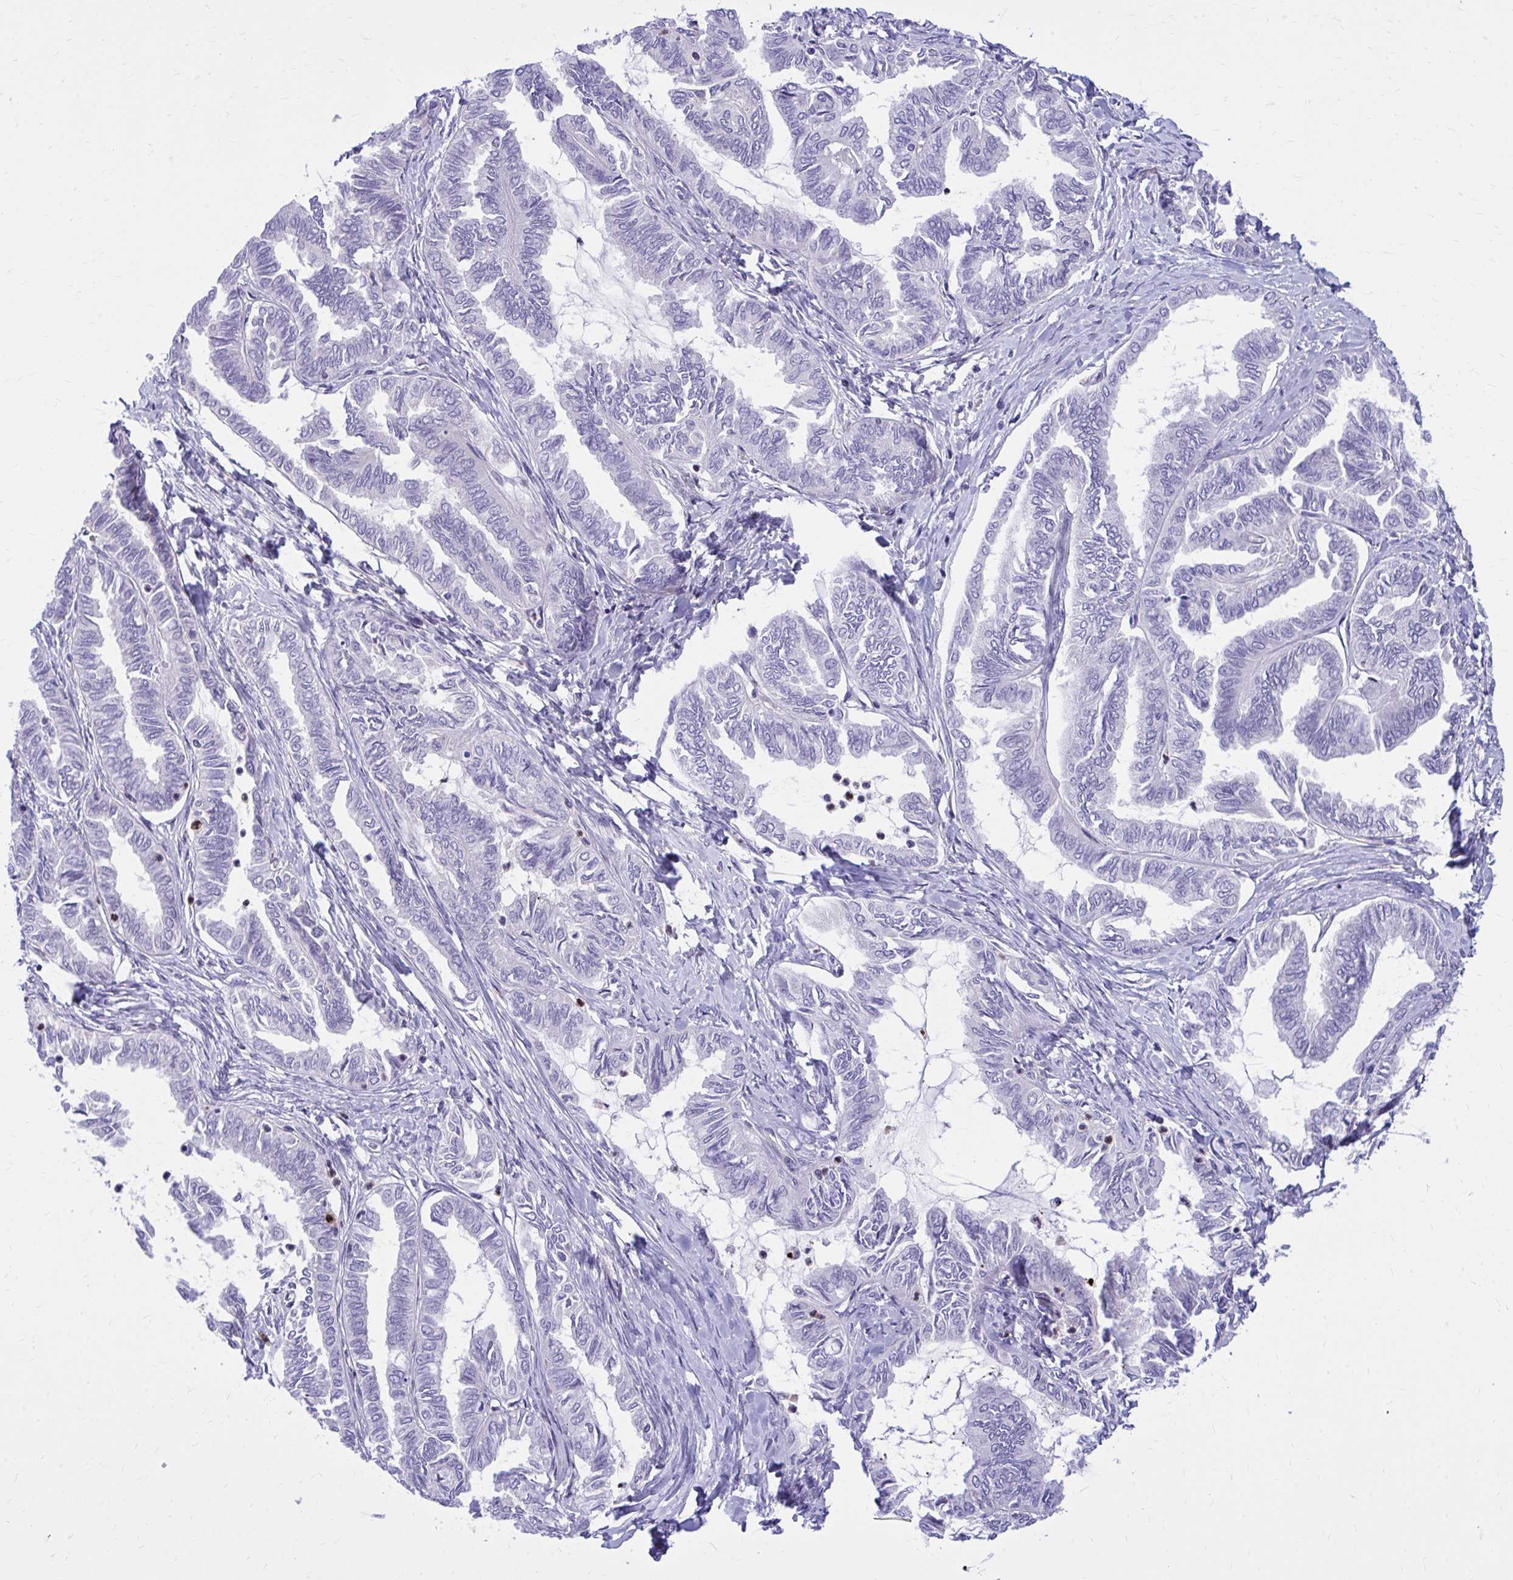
{"staining": {"intensity": "negative", "quantity": "none", "location": "none"}, "tissue": "ovarian cancer", "cell_type": "Tumor cells", "image_type": "cancer", "snomed": [{"axis": "morphology", "description": "Carcinoma, endometroid"}, {"axis": "topography", "description": "Ovary"}], "caption": "Immunohistochemistry (IHC) of human ovarian cancer (endometroid carcinoma) displays no staining in tumor cells.", "gene": "ADAMTSL1", "patient": {"sex": "female", "age": 70}}